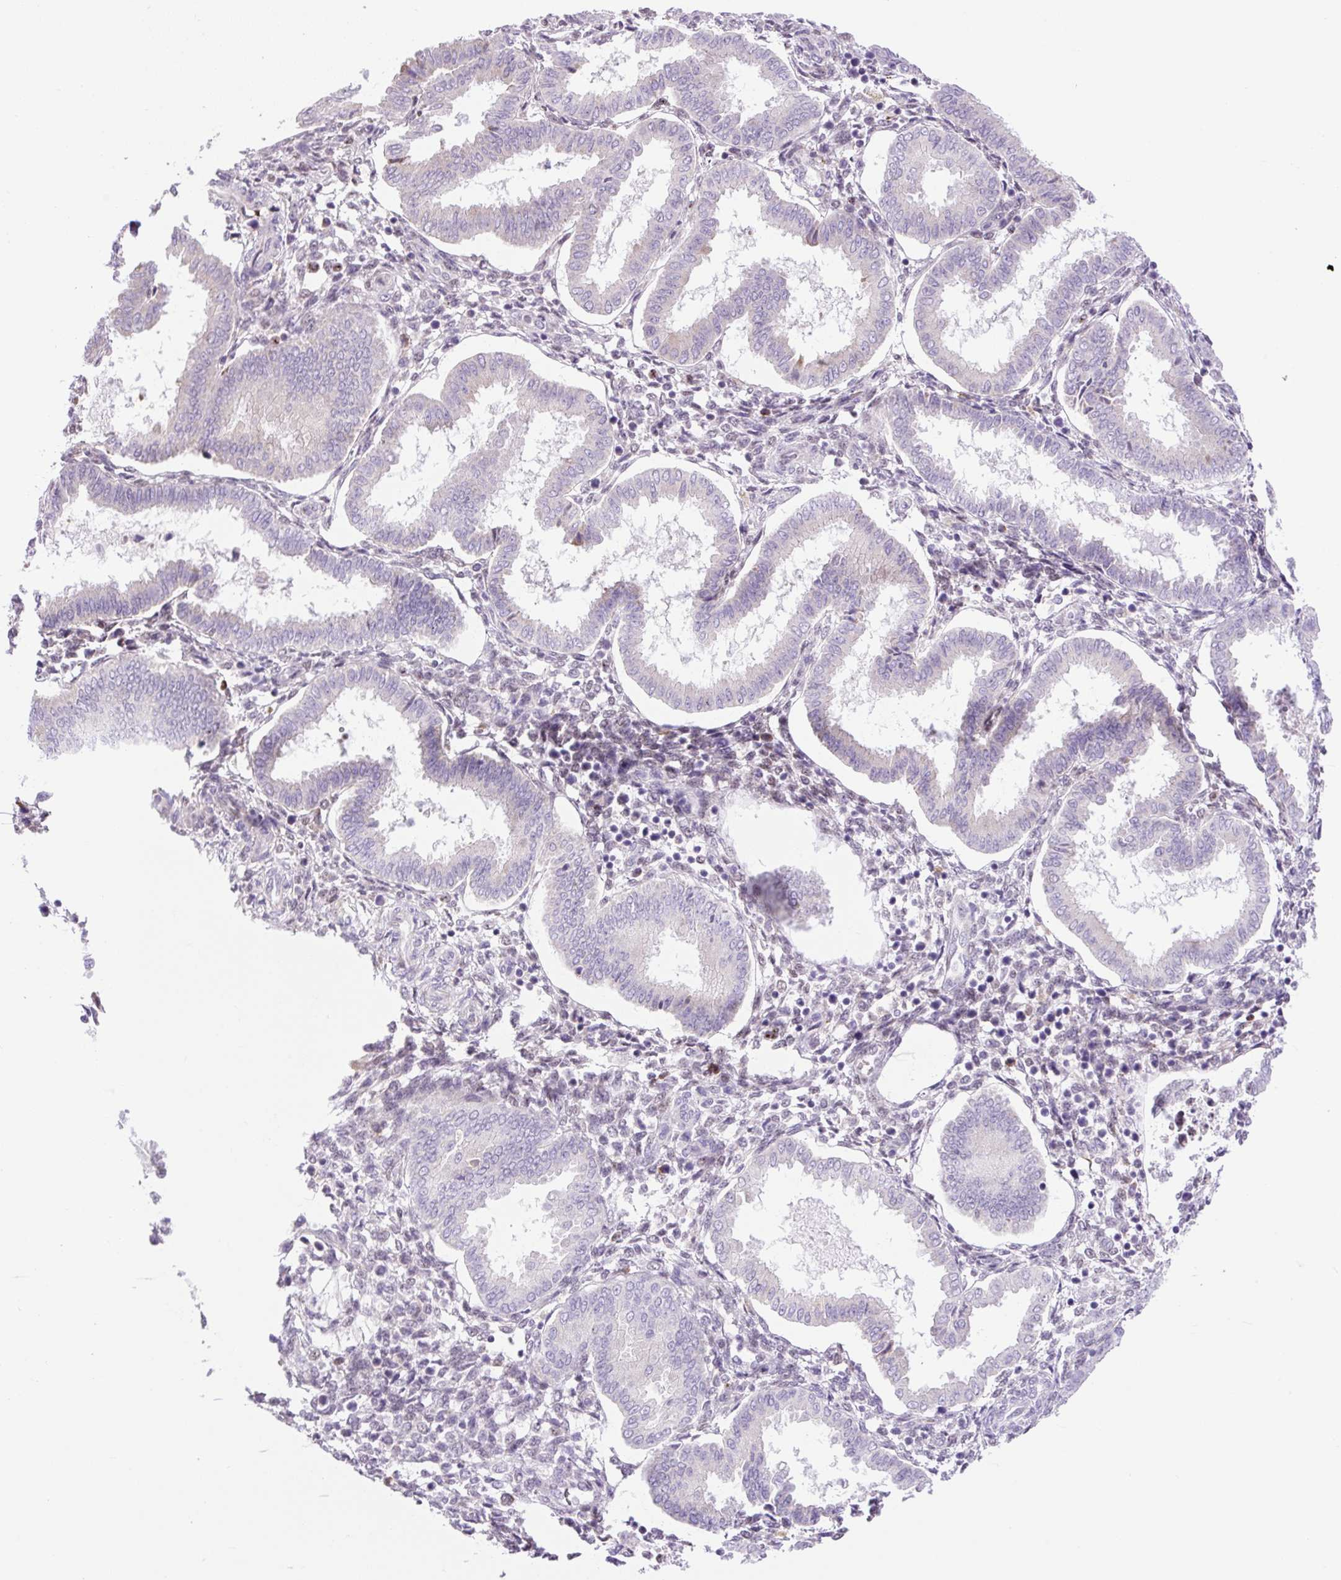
{"staining": {"intensity": "negative", "quantity": "none", "location": "none"}, "tissue": "endometrium", "cell_type": "Cells in endometrial stroma", "image_type": "normal", "snomed": [{"axis": "morphology", "description": "Normal tissue, NOS"}, {"axis": "topography", "description": "Endometrium"}], "caption": "Immunohistochemistry (IHC) of benign endometrium shows no staining in cells in endometrial stroma.", "gene": "SCO2", "patient": {"sex": "female", "age": 24}}